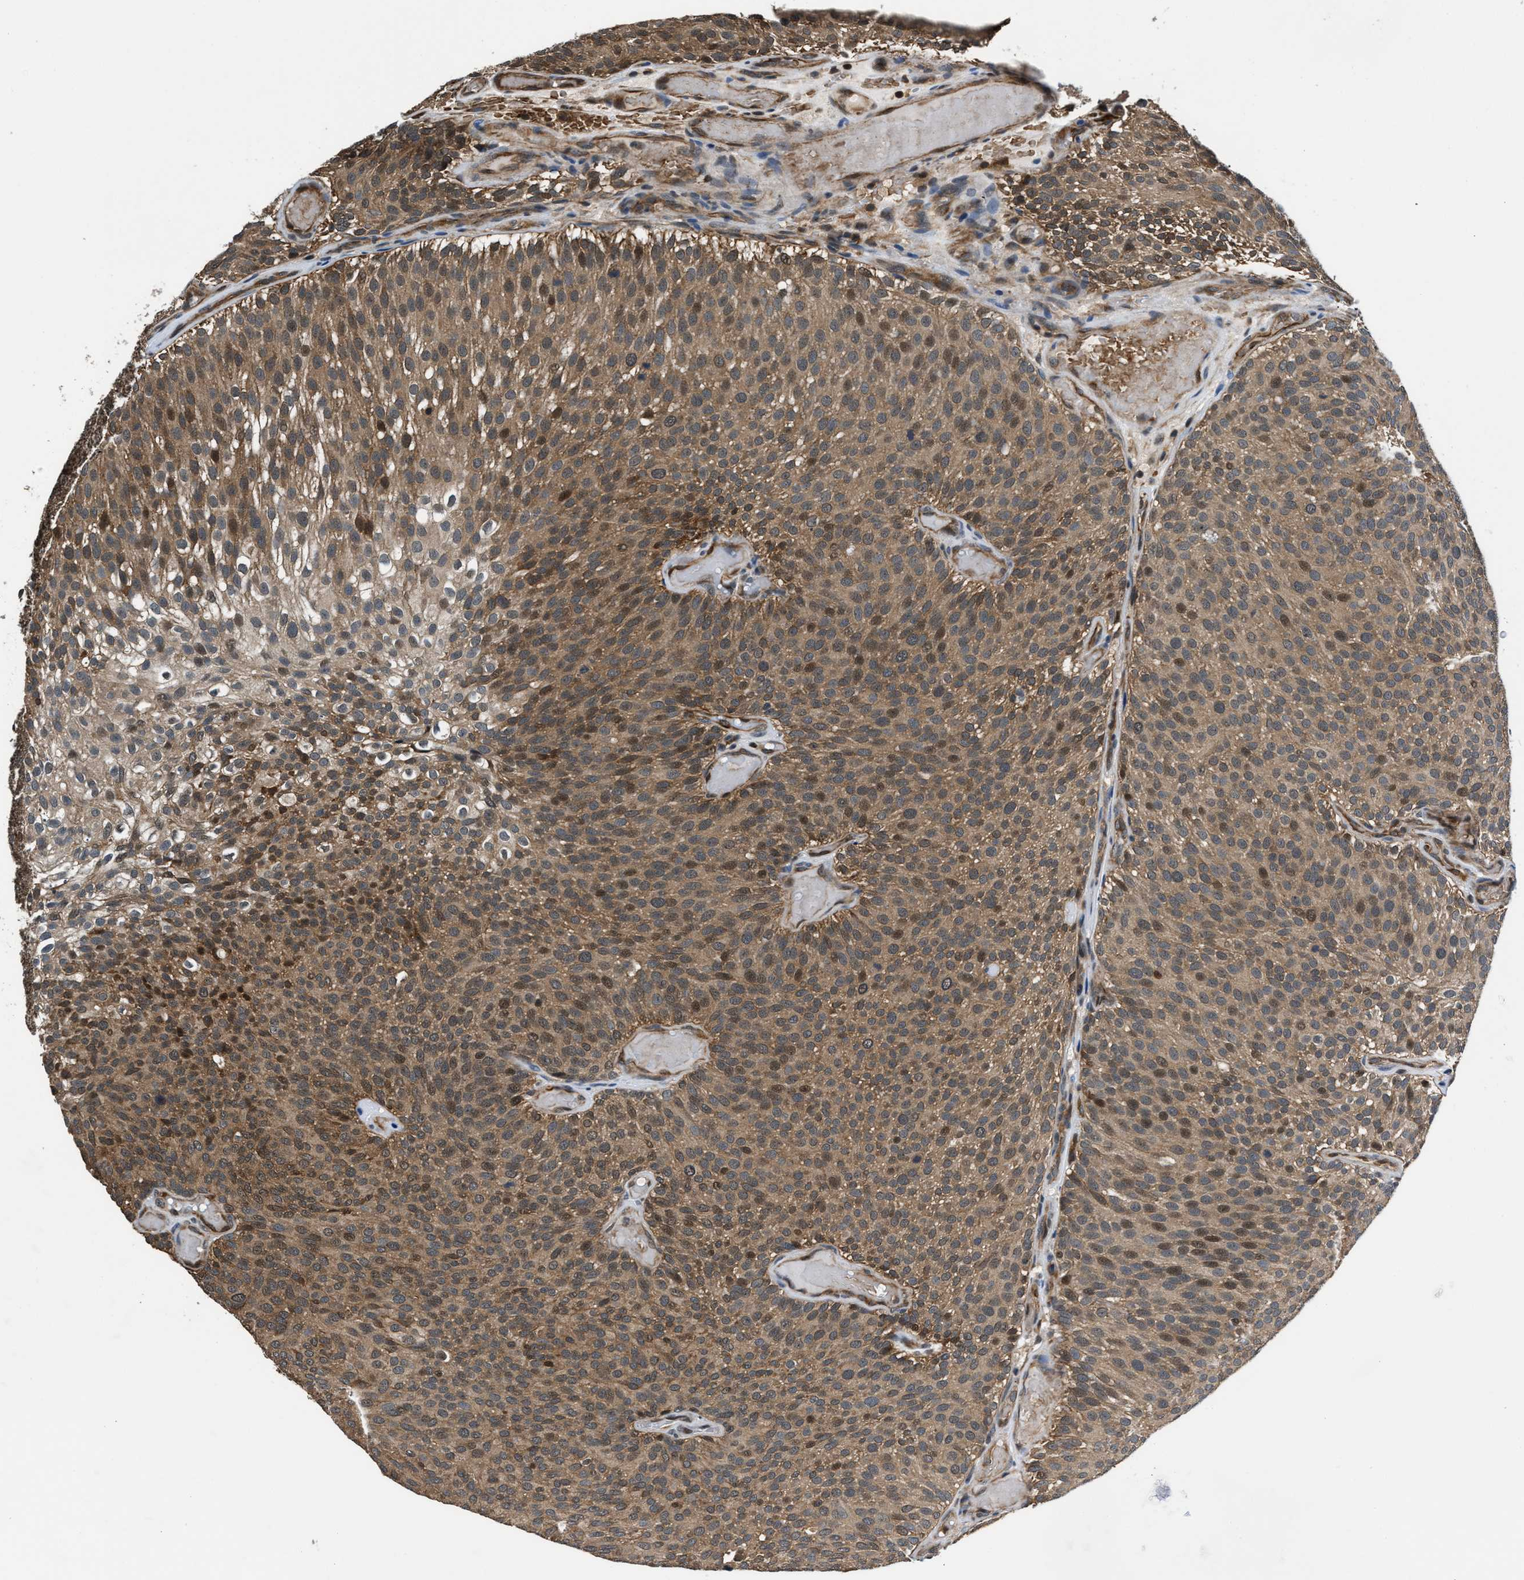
{"staining": {"intensity": "moderate", "quantity": ">75%", "location": "cytoplasmic/membranous,nuclear"}, "tissue": "urothelial cancer", "cell_type": "Tumor cells", "image_type": "cancer", "snomed": [{"axis": "morphology", "description": "Urothelial carcinoma, Low grade"}, {"axis": "topography", "description": "Urinary bladder"}], "caption": "Approximately >75% of tumor cells in urothelial carcinoma (low-grade) show moderate cytoplasmic/membranous and nuclear protein expression as visualized by brown immunohistochemical staining.", "gene": "RBM33", "patient": {"sex": "male", "age": 78}}